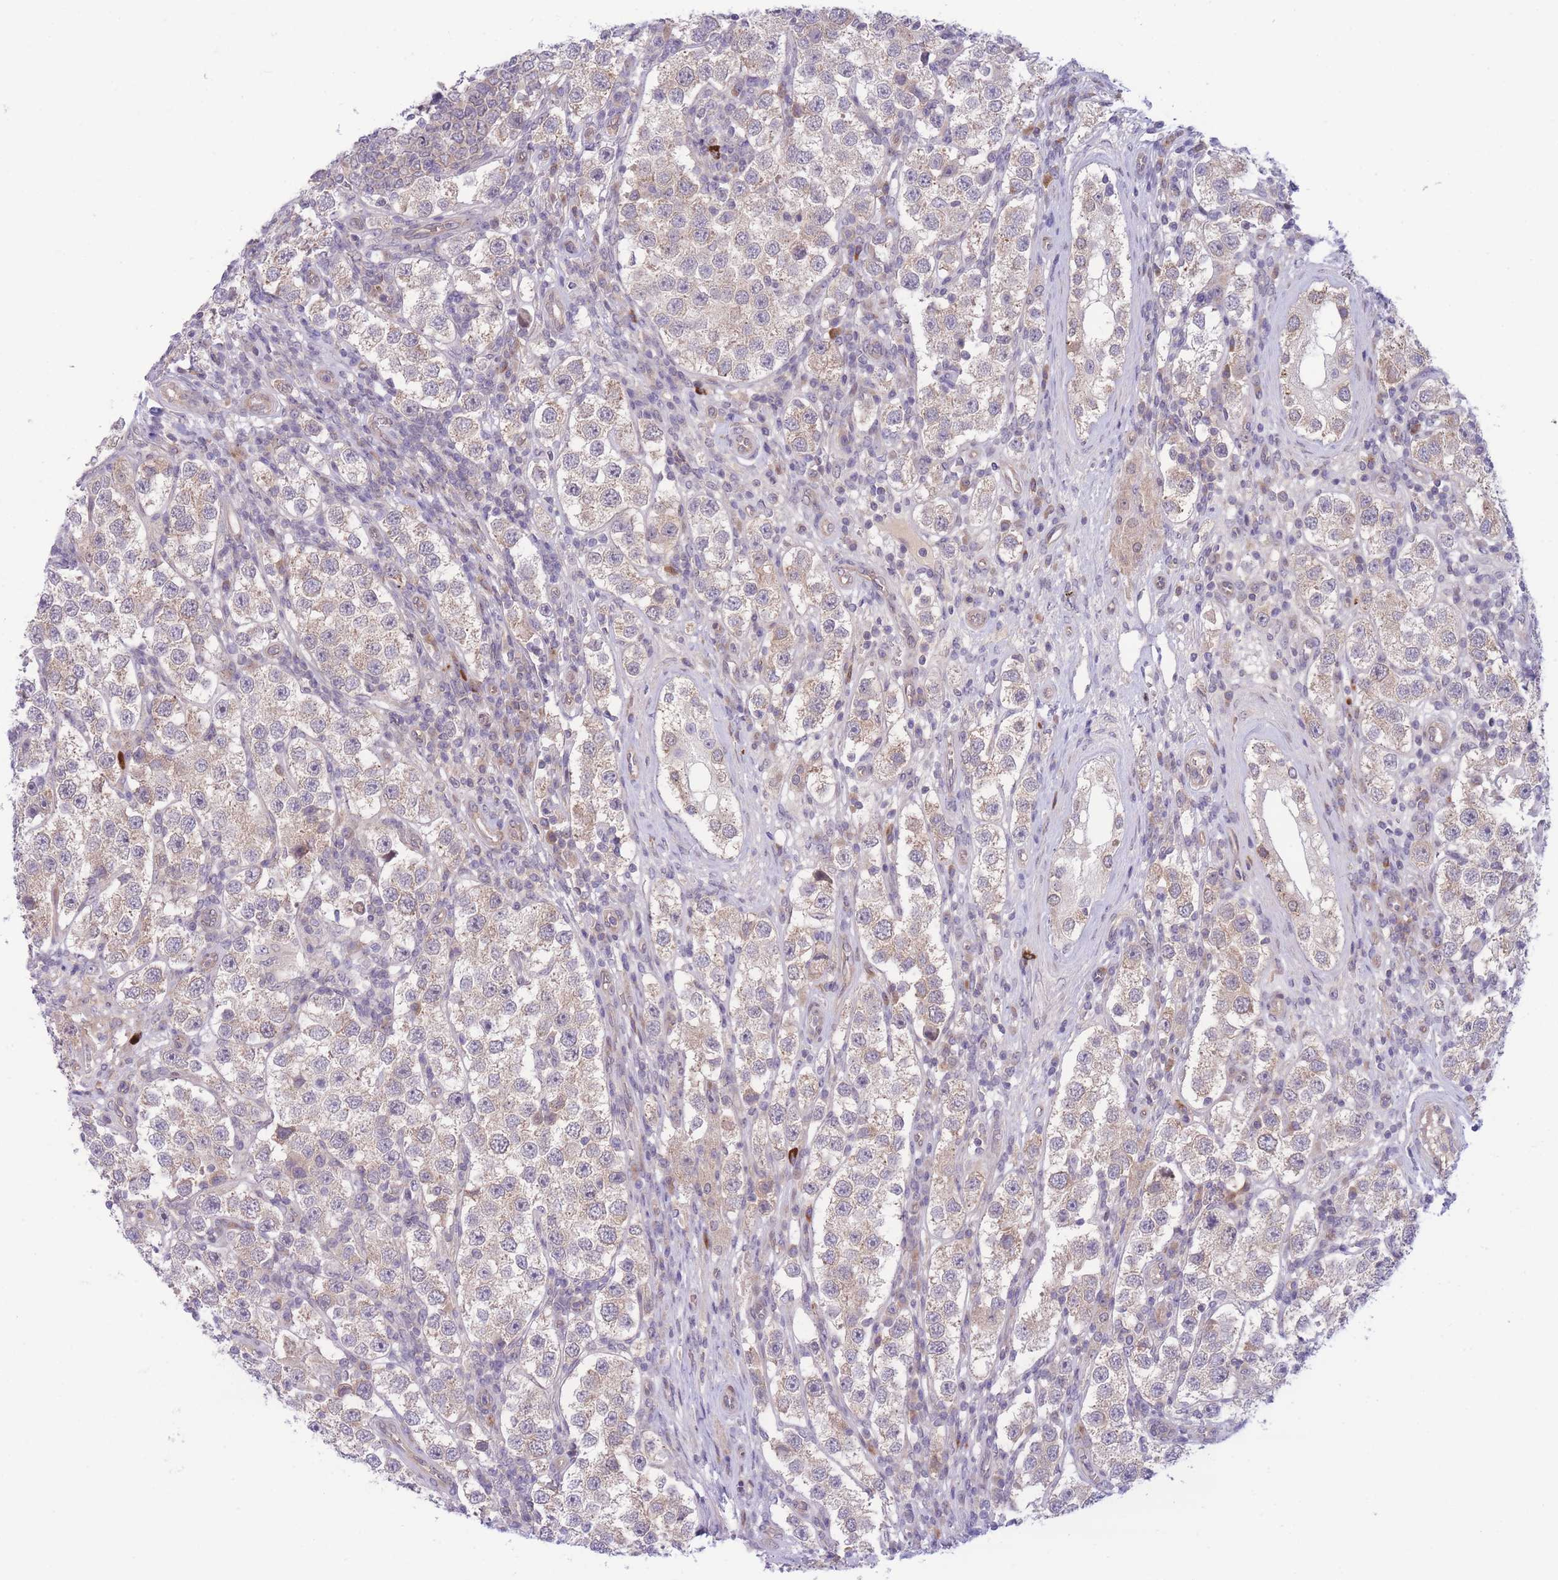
{"staining": {"intensity": "negative", "quantity": "none", "location": "none"}, "tissue": "testis cancer", "cell_type": "Tumor cells", "image_type": "cancer", "snomed": [{"axis": "morphology", "description": "Seminoma, NOS"}, {"axis": "topography", "description": "Testis"}], "caption": "Immunohistochemistry (IHC) of human testis cancer shows no staining in tumor cells.", "gene": "CDC25B", "patient": {"sex": "male", "age": 37}}